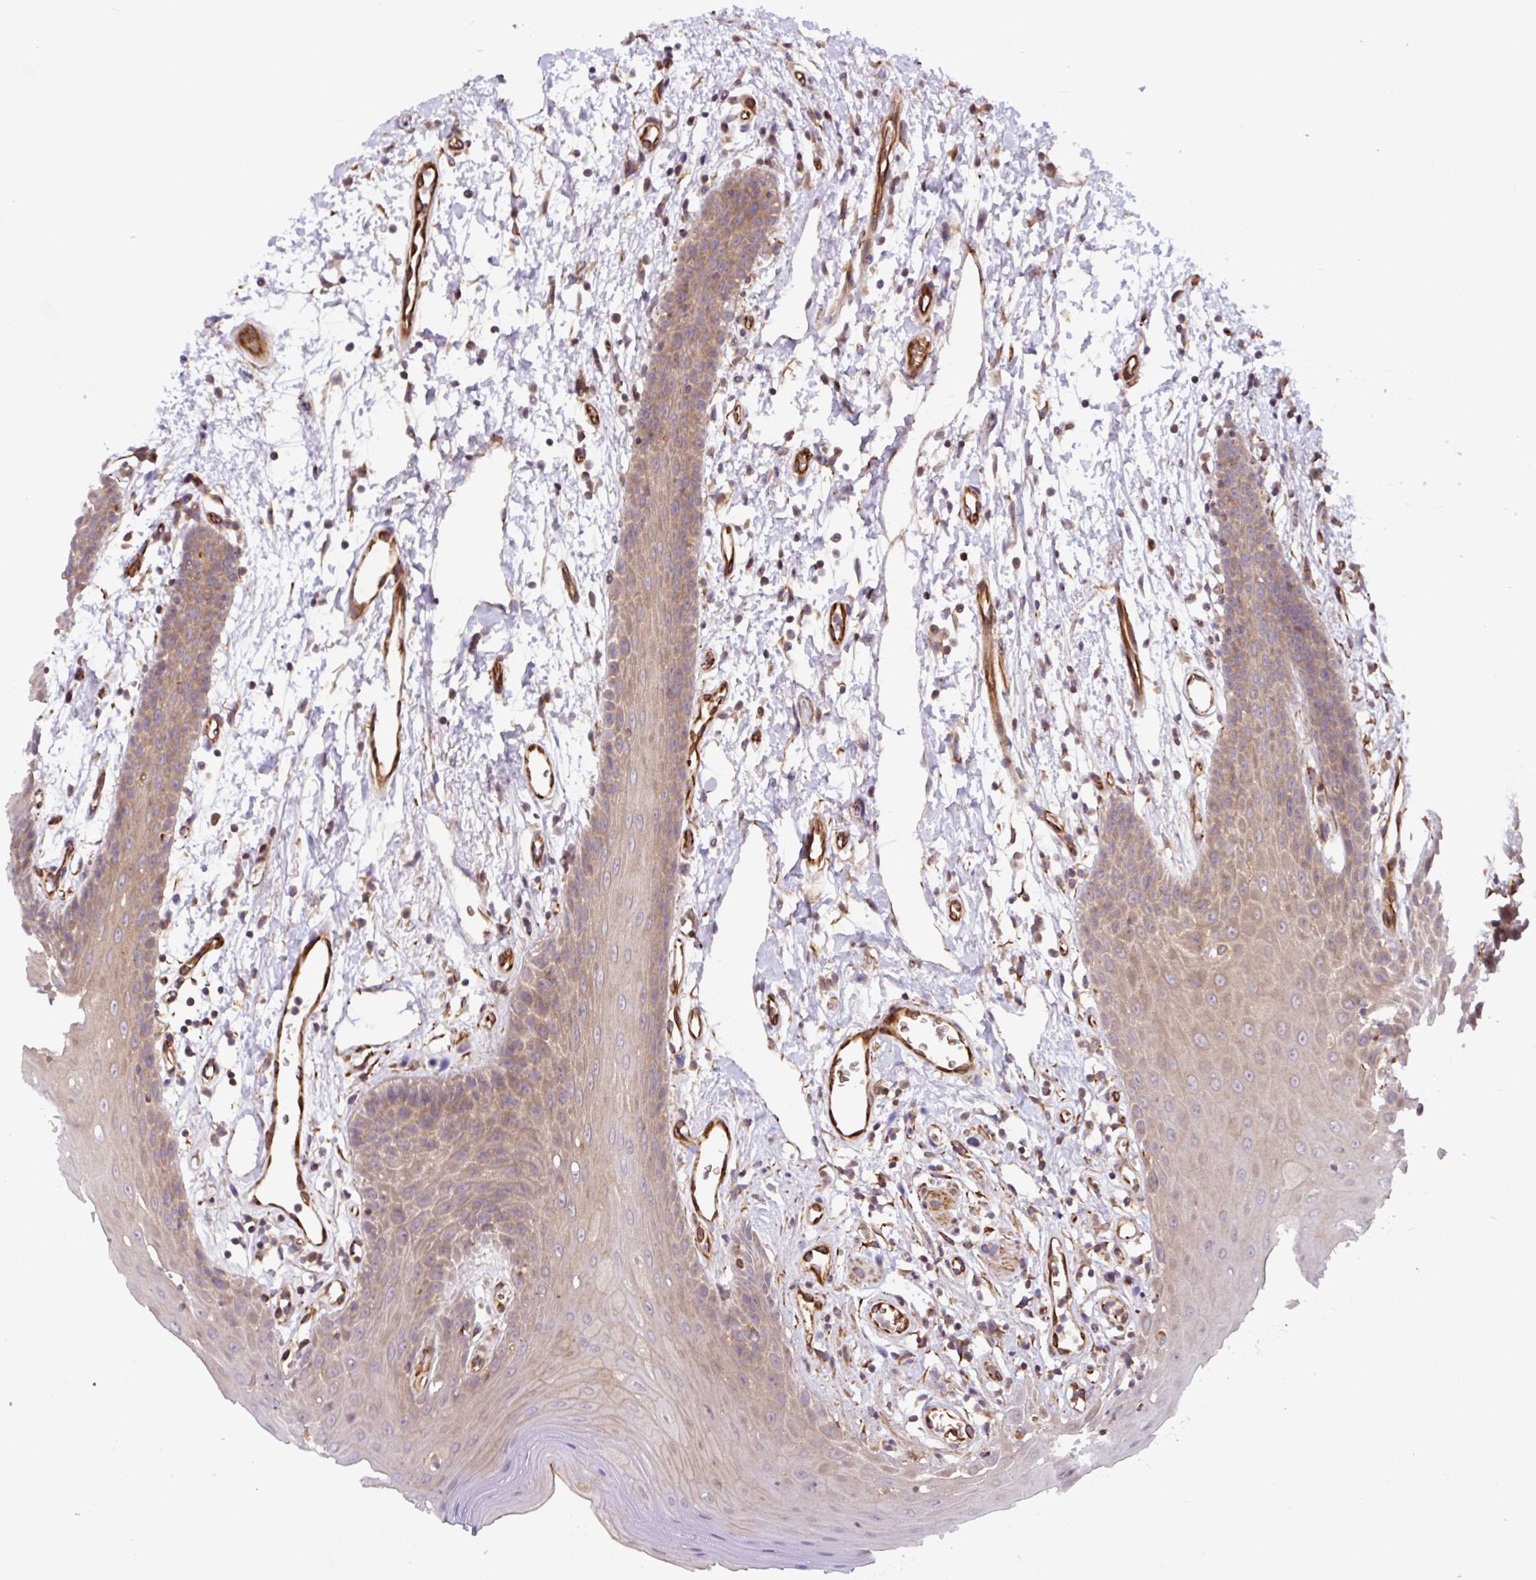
{"staining": {"intensity": "moderate", "quantity": "25%-75%", "location": "cytoplasmic/membranous"}, "tissue": "oral mucosa", "cell_type": "Squamous epithelial cells", "image_type": "normal", "snomed": [{"axis": "morphology", "description": "Normal tissue, NOS"}, {"axis": "topography", "description": "Oral tissue"}, {"axis": "topography", "description": "Tounge, NOS"}], "caption": "Immunohistochemical staining of unremarkable human oral mucosa exhibits 25%-75% levels of moderate cytoplasmic/membranous protein staining in approximately 25%-75% of squamous epithelial cells. The protein of interest is shown in brown color, while the nuclei are stained blue.", "gene": "APOBEC3D", "patient": {"sex": "female", "age": 59}}